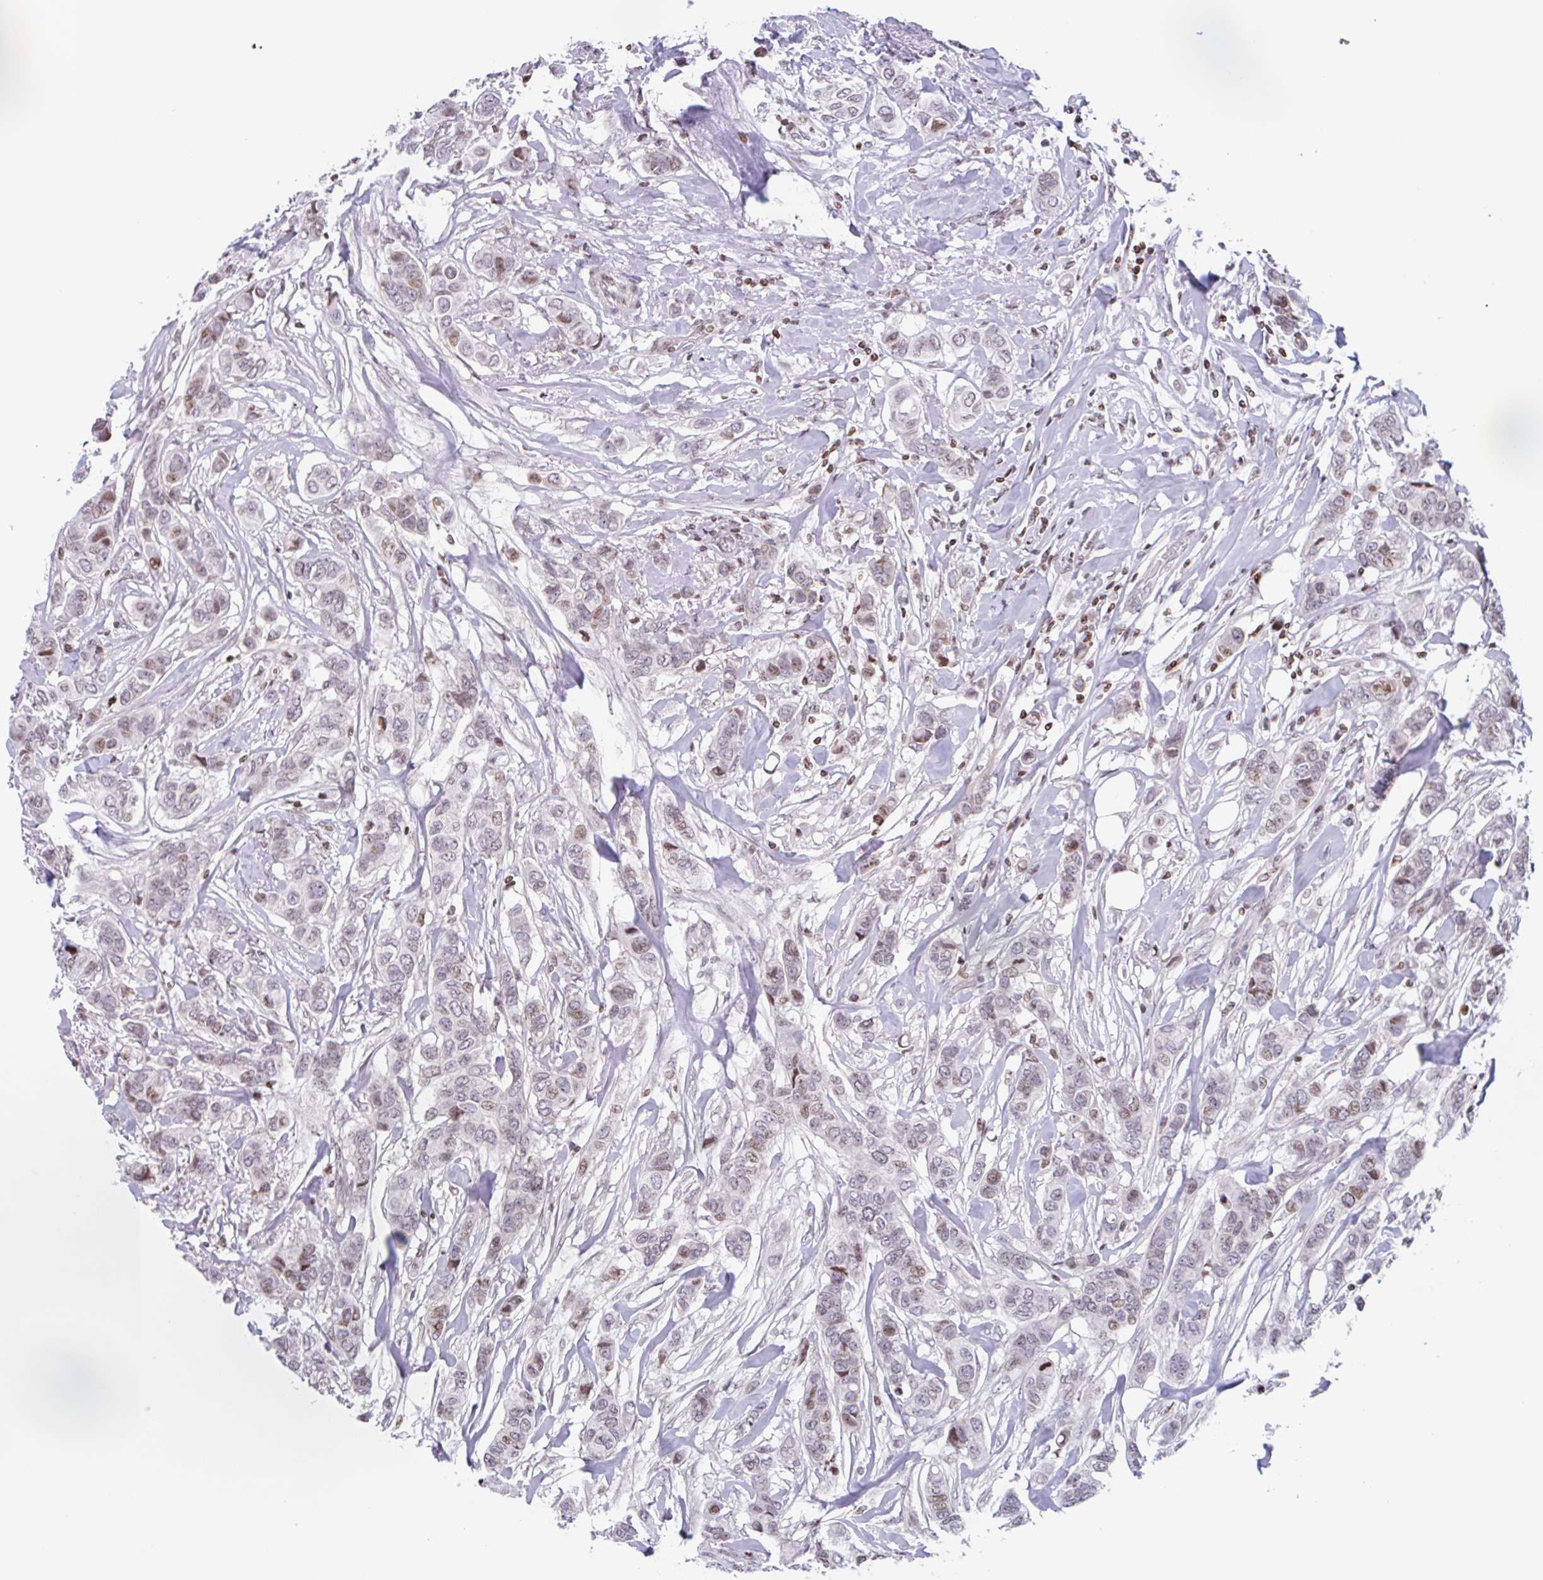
{"staining": {"intensity": "weak", "quantity": "25%-75%", "location": "nuclear"}, "tissue": "breast cancer", "cell_type": "Tumor cells", "image_type": "cancer", "snomed": [{"axis": "morphology", "description": "Lobular carcinoma"}, {"axis": "topography", "description": "Breast"}], "caption": "Immunohistochemical staining of breast lobular carcinoma demonstrates low levels of weak nuclear staining in approximately 25%-75% of tumor cells. The protein of interest is stained brown, and the nuclei are stained in blue (DAB (3,3'-diaminobenzidine) IHC with brightfield microscopy, high magnification).", "gene": "NOL6", "patient": {"sex": "female", "age": 51}}